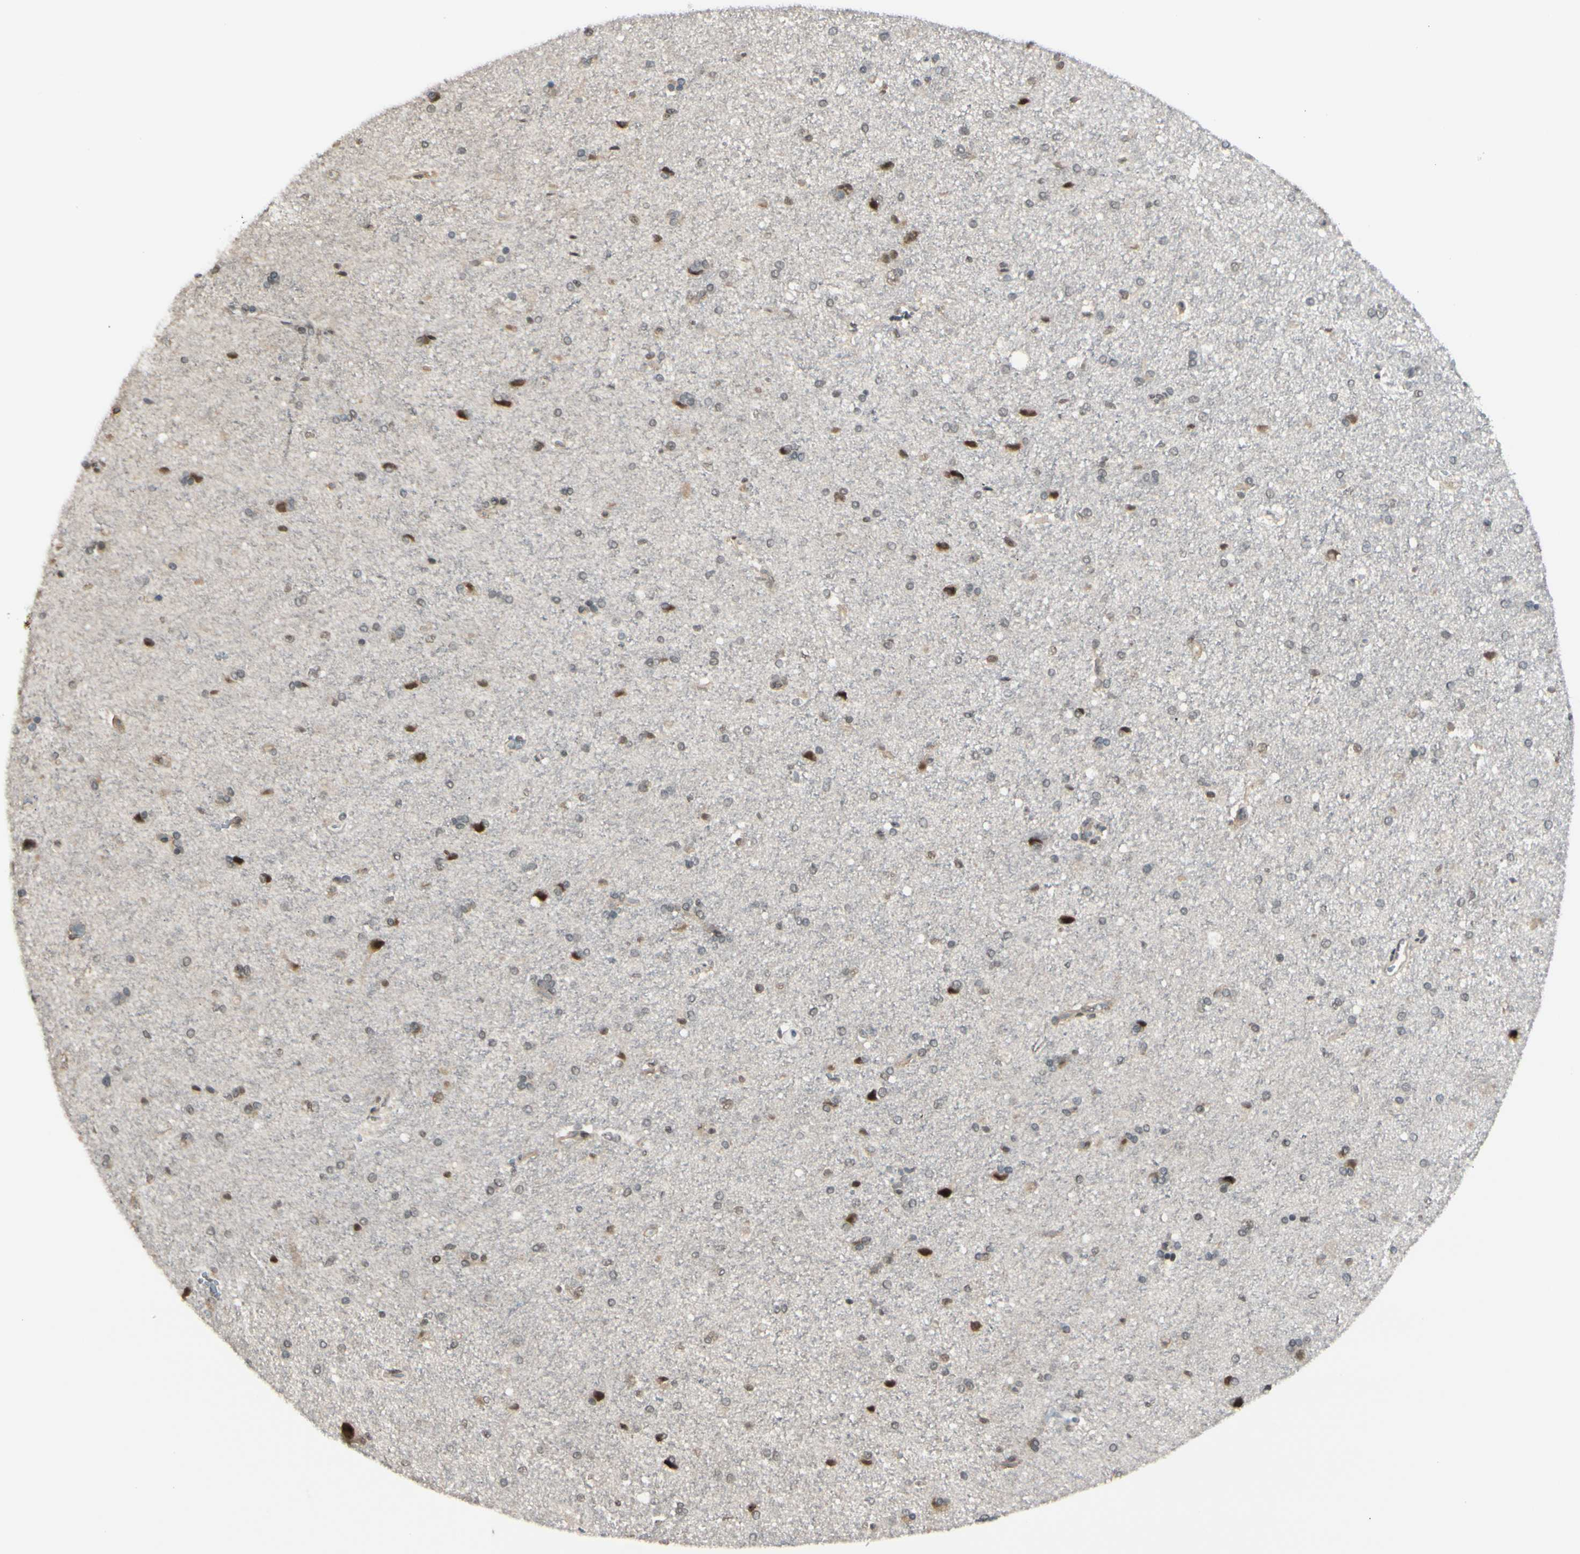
{"staining": {"intensity": "negative", "quantity": "none", "location": "none"}, "tissue": "cerebral cortex", "cell_type": "Endothelial cells", "image_type": "normal", "snomed": [{"axis": "morphology", "description": "Normal tissue, NOS"}, {"axis": "topography", "description": "Cerebral cortex"}], "caption": "DAB immunohistochemical staining of normal human cerebral cortex demonstrates no significant positivity in endothelial cells.", "gene": "BRMS1", "patient": {"sex": "male", "age": 62}}